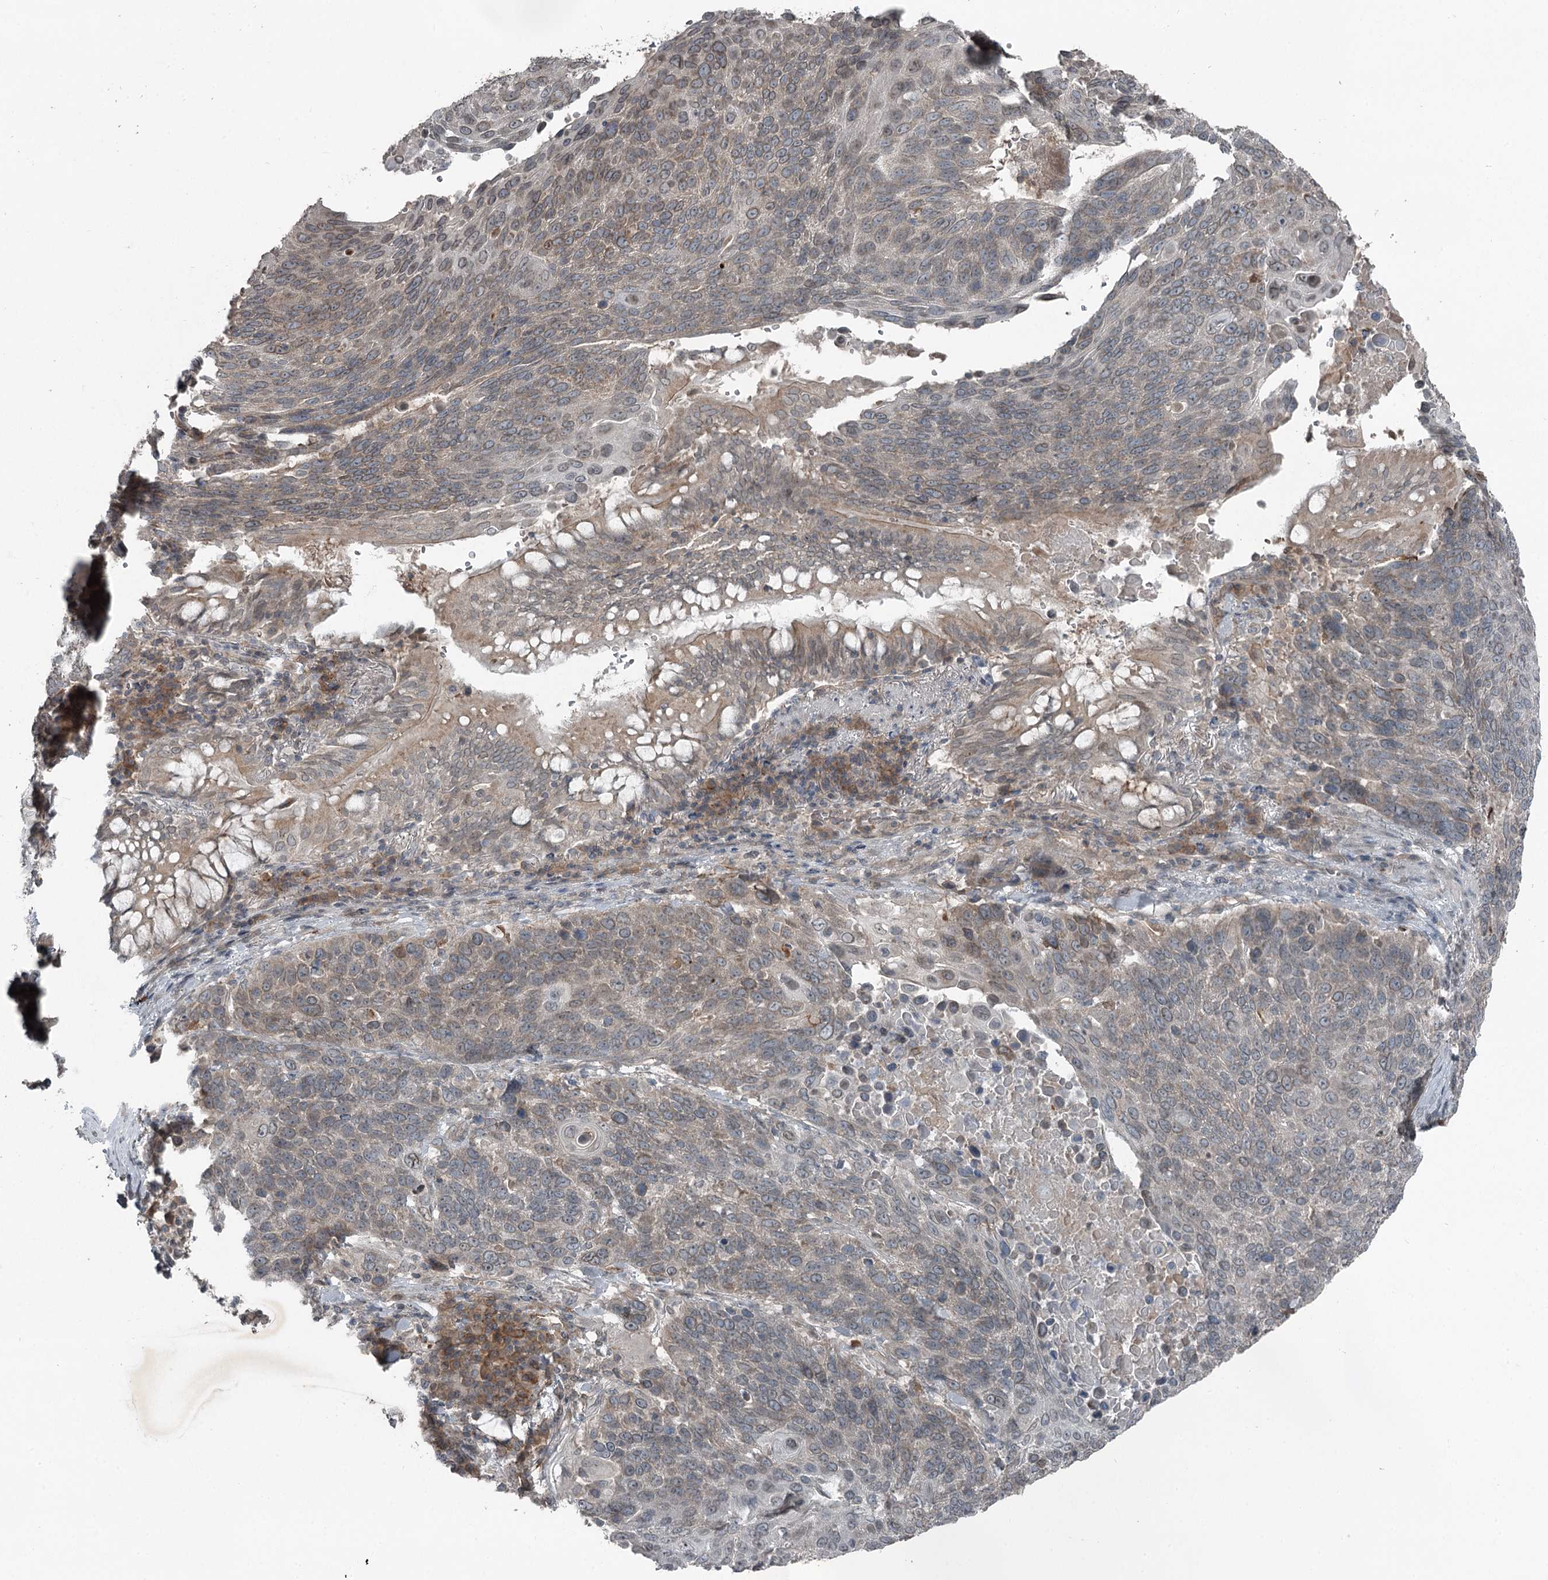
{"staining": {"intensity": "weak", "quantity": "<25%", "location": "cytoplasmic/membranous"}, "tissue": "lung cancer", "cell_type": "Tumor cells", "image_type": "cancer", "snomed": [{"axis": "morphology", "description": "Squamous cell carcinoma, NOS"}, {"axis": "topography", "description": "Lung"}], "caption": "DAB (3,3'-diaminobenzidine) immunohistochemical staining of human lung cancer (squamous cell carcinoma) reveals no significant positivity in tumor cells.", "gene": "SLC39A8", "patient": {"sex": "male", "age": 66}}